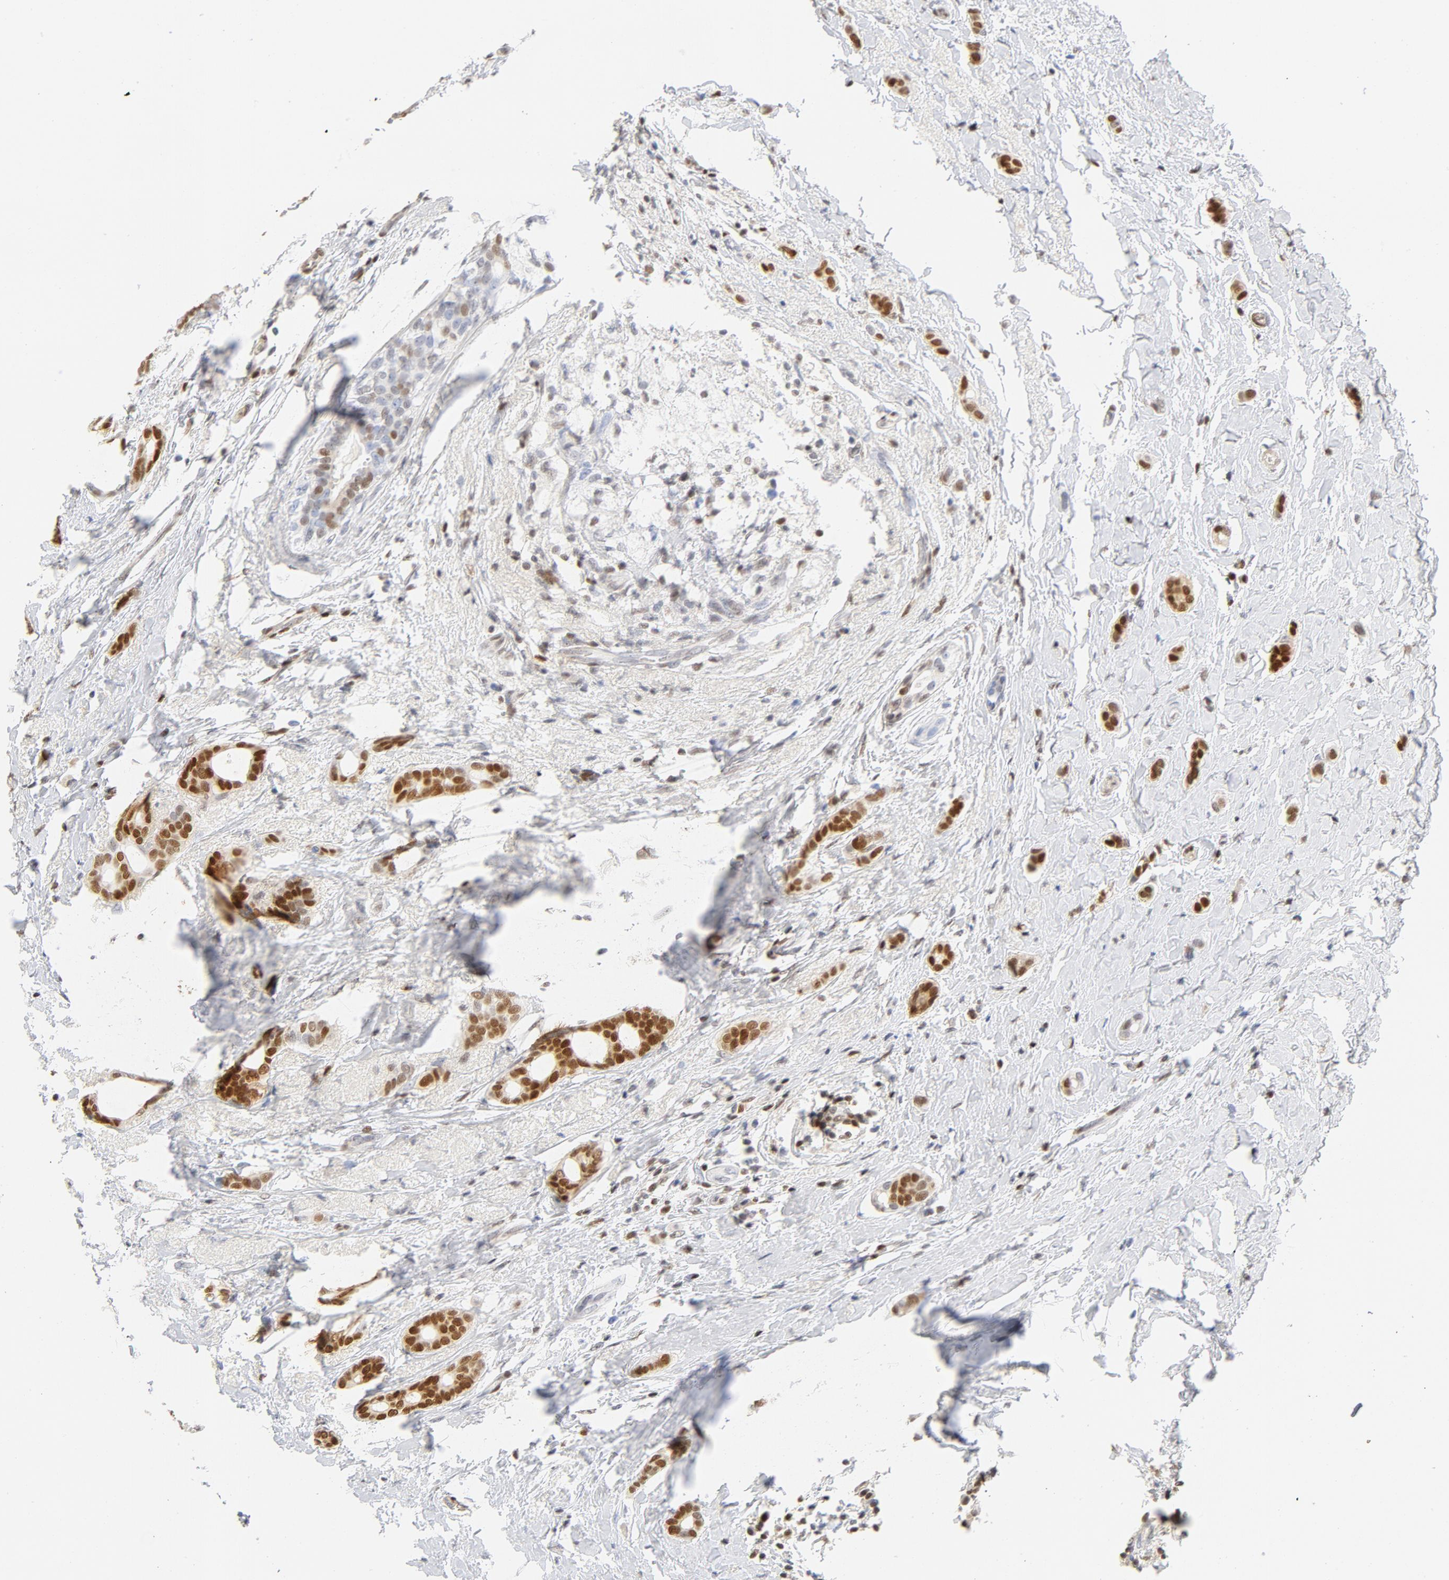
{"staining": {"intensity": "strong", "quantity": "25%-75%", "location": "cytoplasmic/membranous,nuclear"}, "tissue": "breast cancer", "cell_type": "Tumor cells", "image_type": "cancer", "snomed": [{"axis": "morphology", "description": "Duct carcinoma"}, {"axis": "topography", "description": "Breast"}], "caption": "Immunohistochemistry (DAB (3,3'-diaminobenzidine)) staining of breast cancer (infiltrating ductal carcinoma) shows strong cytoplasmic/membranous and nuclear protein staining in approximately 25%-75% of tumor cells. The staining is performed using DAB (3,3'-diaminobenzidine) brown chromogen to label protein expression. The nuclei are counter-stained blue using hematoxylin.", "gene": "CDKN1B", "patient": {"sex": "female", "age": 54}}